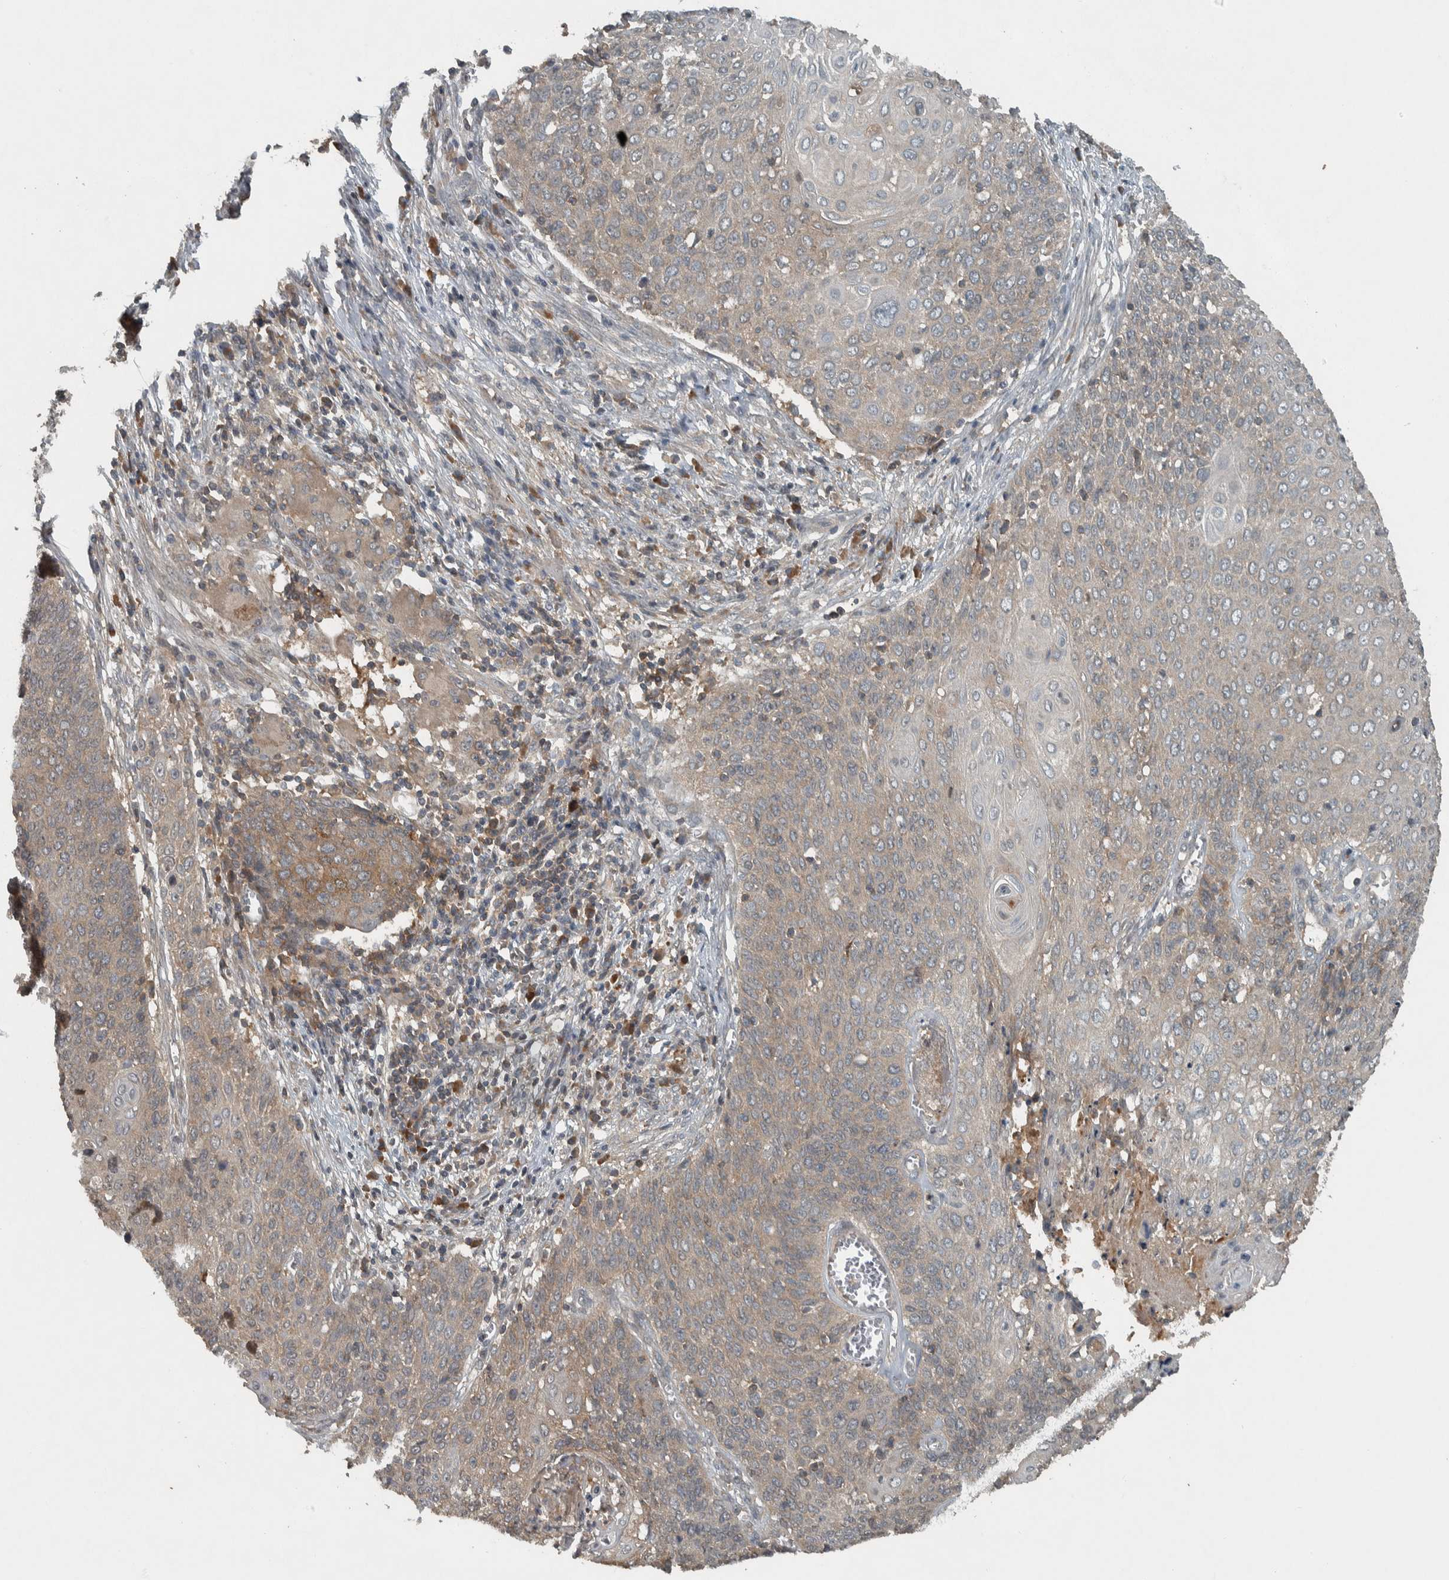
{"staining": {"intensity": "moderate", "quantity": "<25%", "location": "cytoplasmic/membranous"}, "tissue": "cervical cancer", "cell_type": "Tumor cells", "image_type": "cancer", "snomed": [{"axis": "morphology", "description": "Squamous cell carcinoma, NOS"}, {"axis": "topography", "description": "Cervix"}], "caption": "Immunohistochemistry (DAB) staining of human cervical cancer exhibits moderate cytoplasmic/membranous protein expression in approximately <25% of tumor cells.", "gene": "CLCN2", "patient": {"sex": "female", "age": 39}}